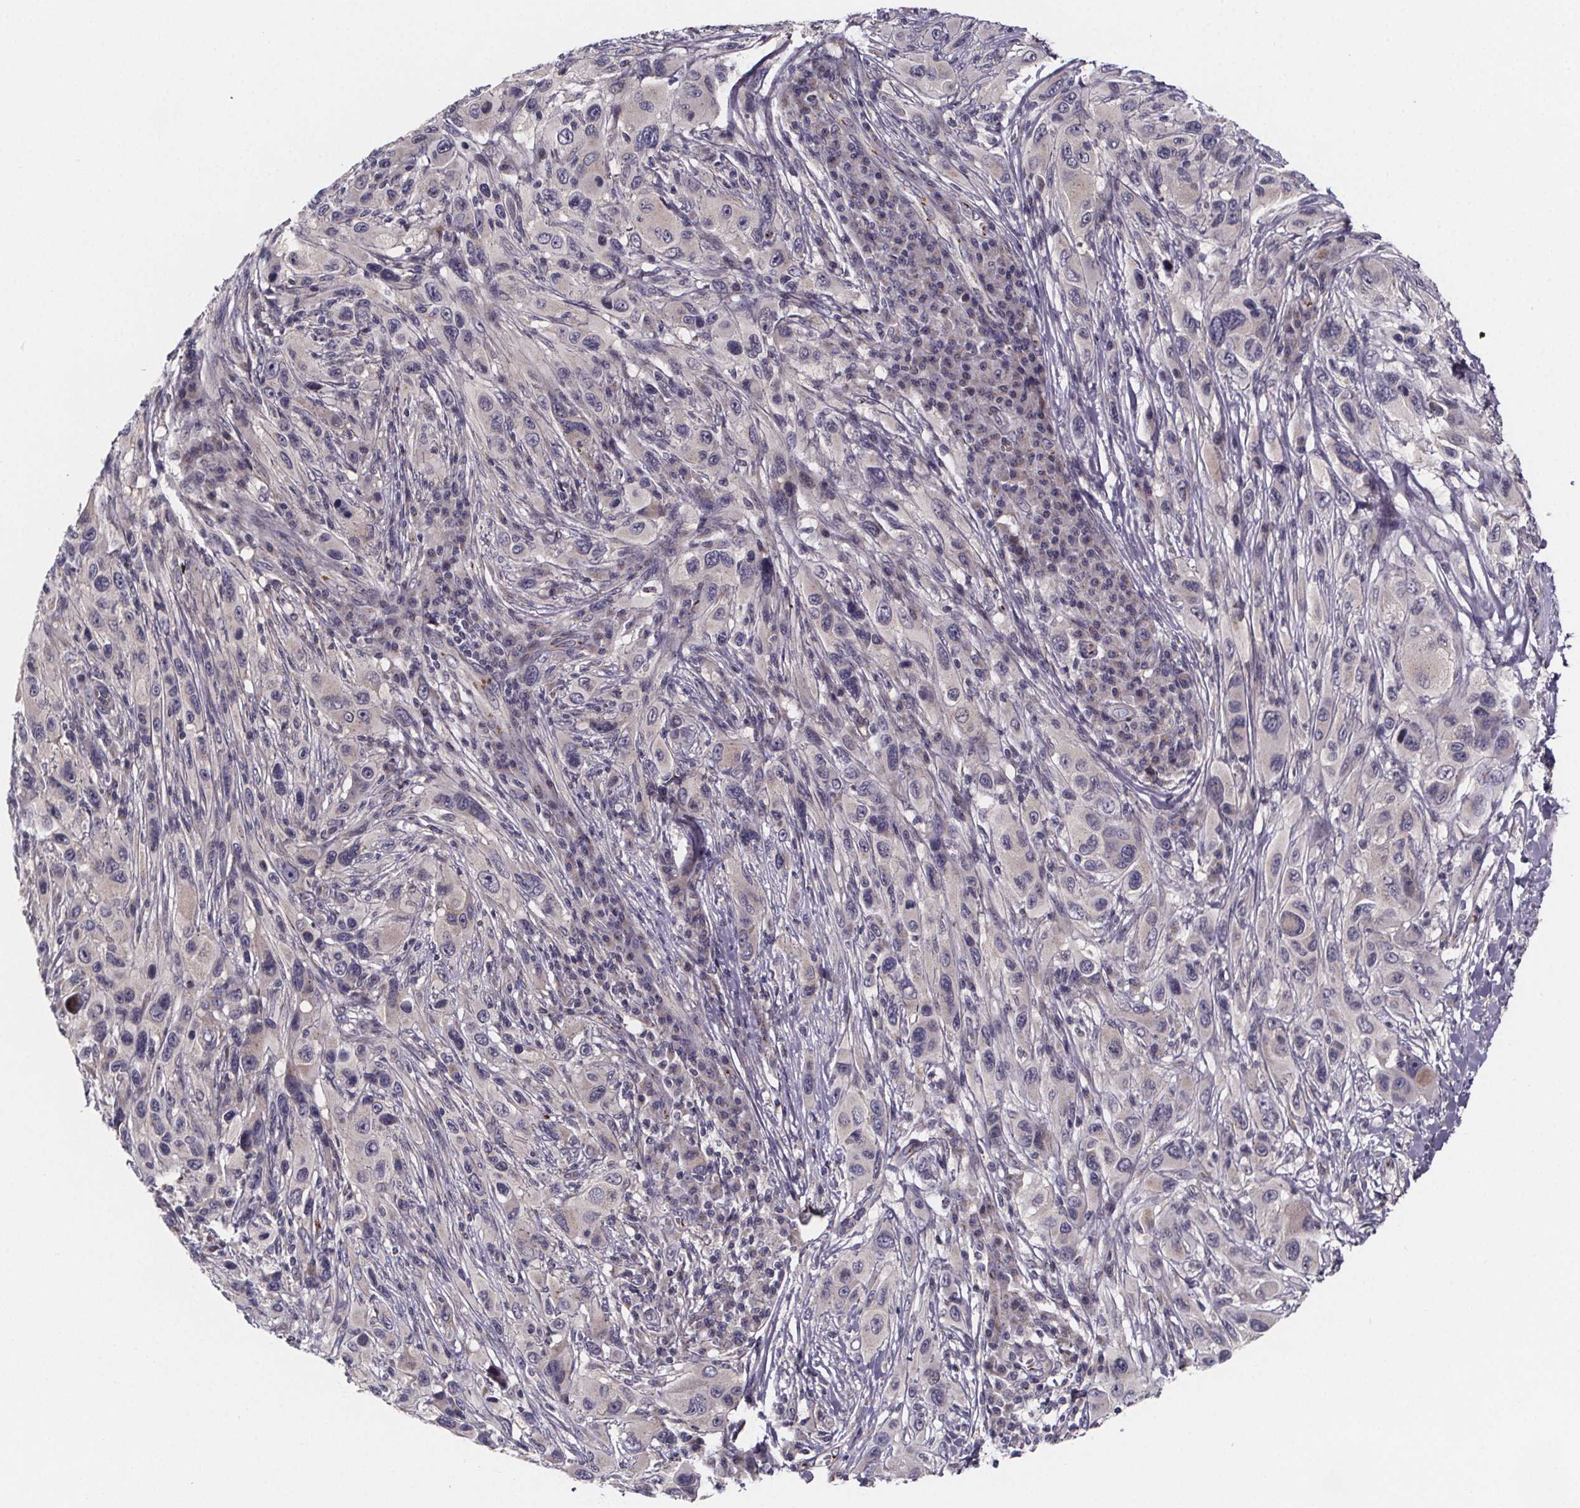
{"staining": {"intensity": "negative", "quantity": "none", "location": "none"}, "tissue": "melanoma", "cell_type": "Tumor cells", "image_type": "cancer", "snomed": [{"axis": "morphology", "description": "Malignant melanoma, NOS"}, {"axis": "topography", "description": "Skin"}], "caption": "Immunohistochemical staining of human malignant melanoma displays no significant expression in tumor cells.", "gene": "NDST1", "patient": {"sex": "male", "age": 53}}